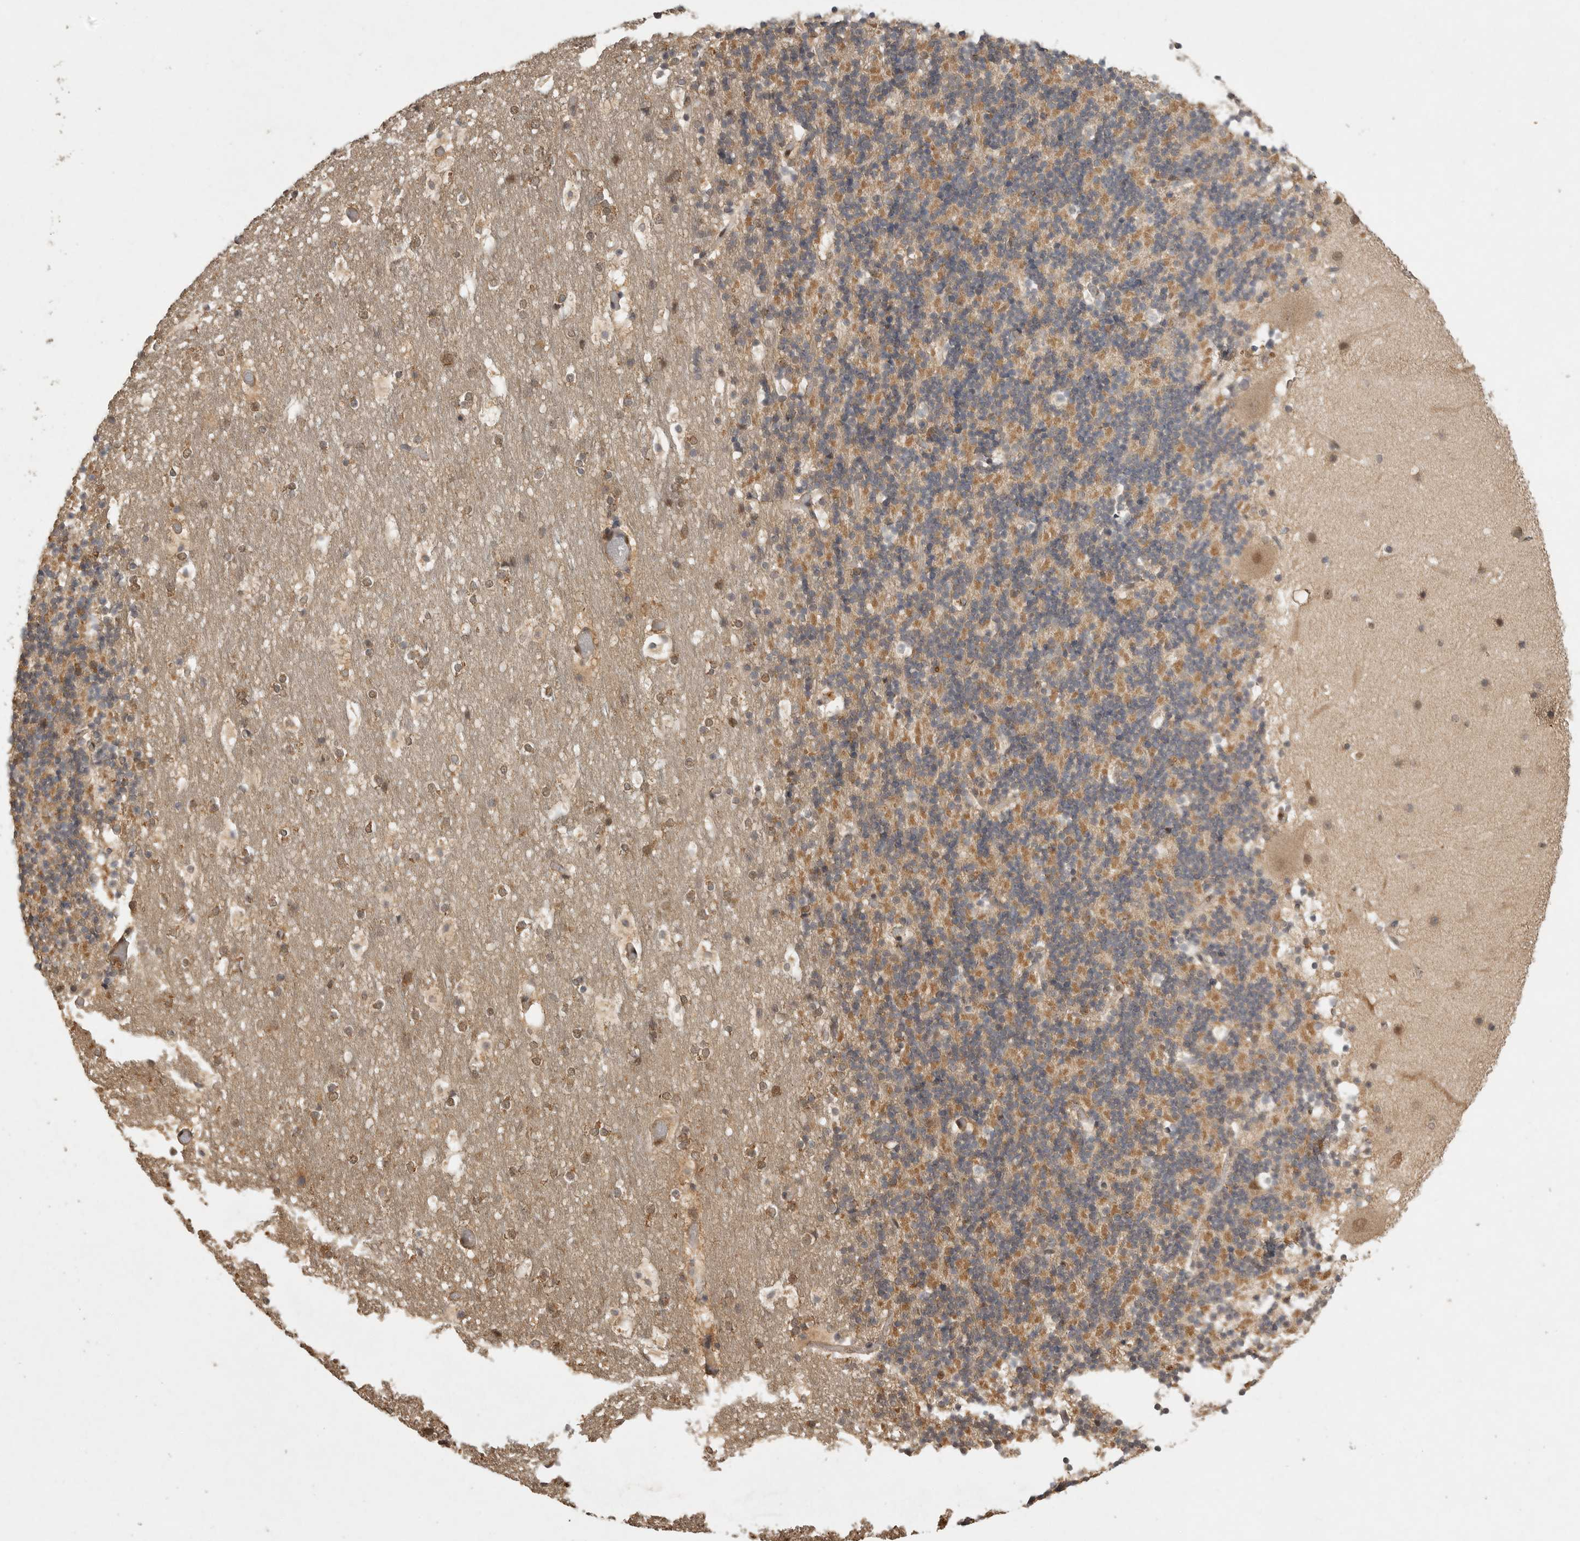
{"staining": {"intensity": "weak", "quantity": "25%-75%", "location": "cytoplasmic/membranous"}, "tissue": "cerebellum", "cell_type": "Cells in granular layer", "image_type": "normal", "snomed": [{"axis": "morphology", "description": "Normal tissue, NOS"}, {"axis": "topography", "description": "Cerebellum"}], "caption": "Normal cerebellum reveals weak cytoplasmic/membranous positivity in about 25%-75% of cells in granular layer, visualized by immunohistochemistry. The staining was performed using DAB (3,3'-diaminobenzidine), with brown indicating positive protein expression. Nuclei are stained blue with hematoxylin.", "gene": "DFFA", "patient": {"sex": "male", "age": 57}}